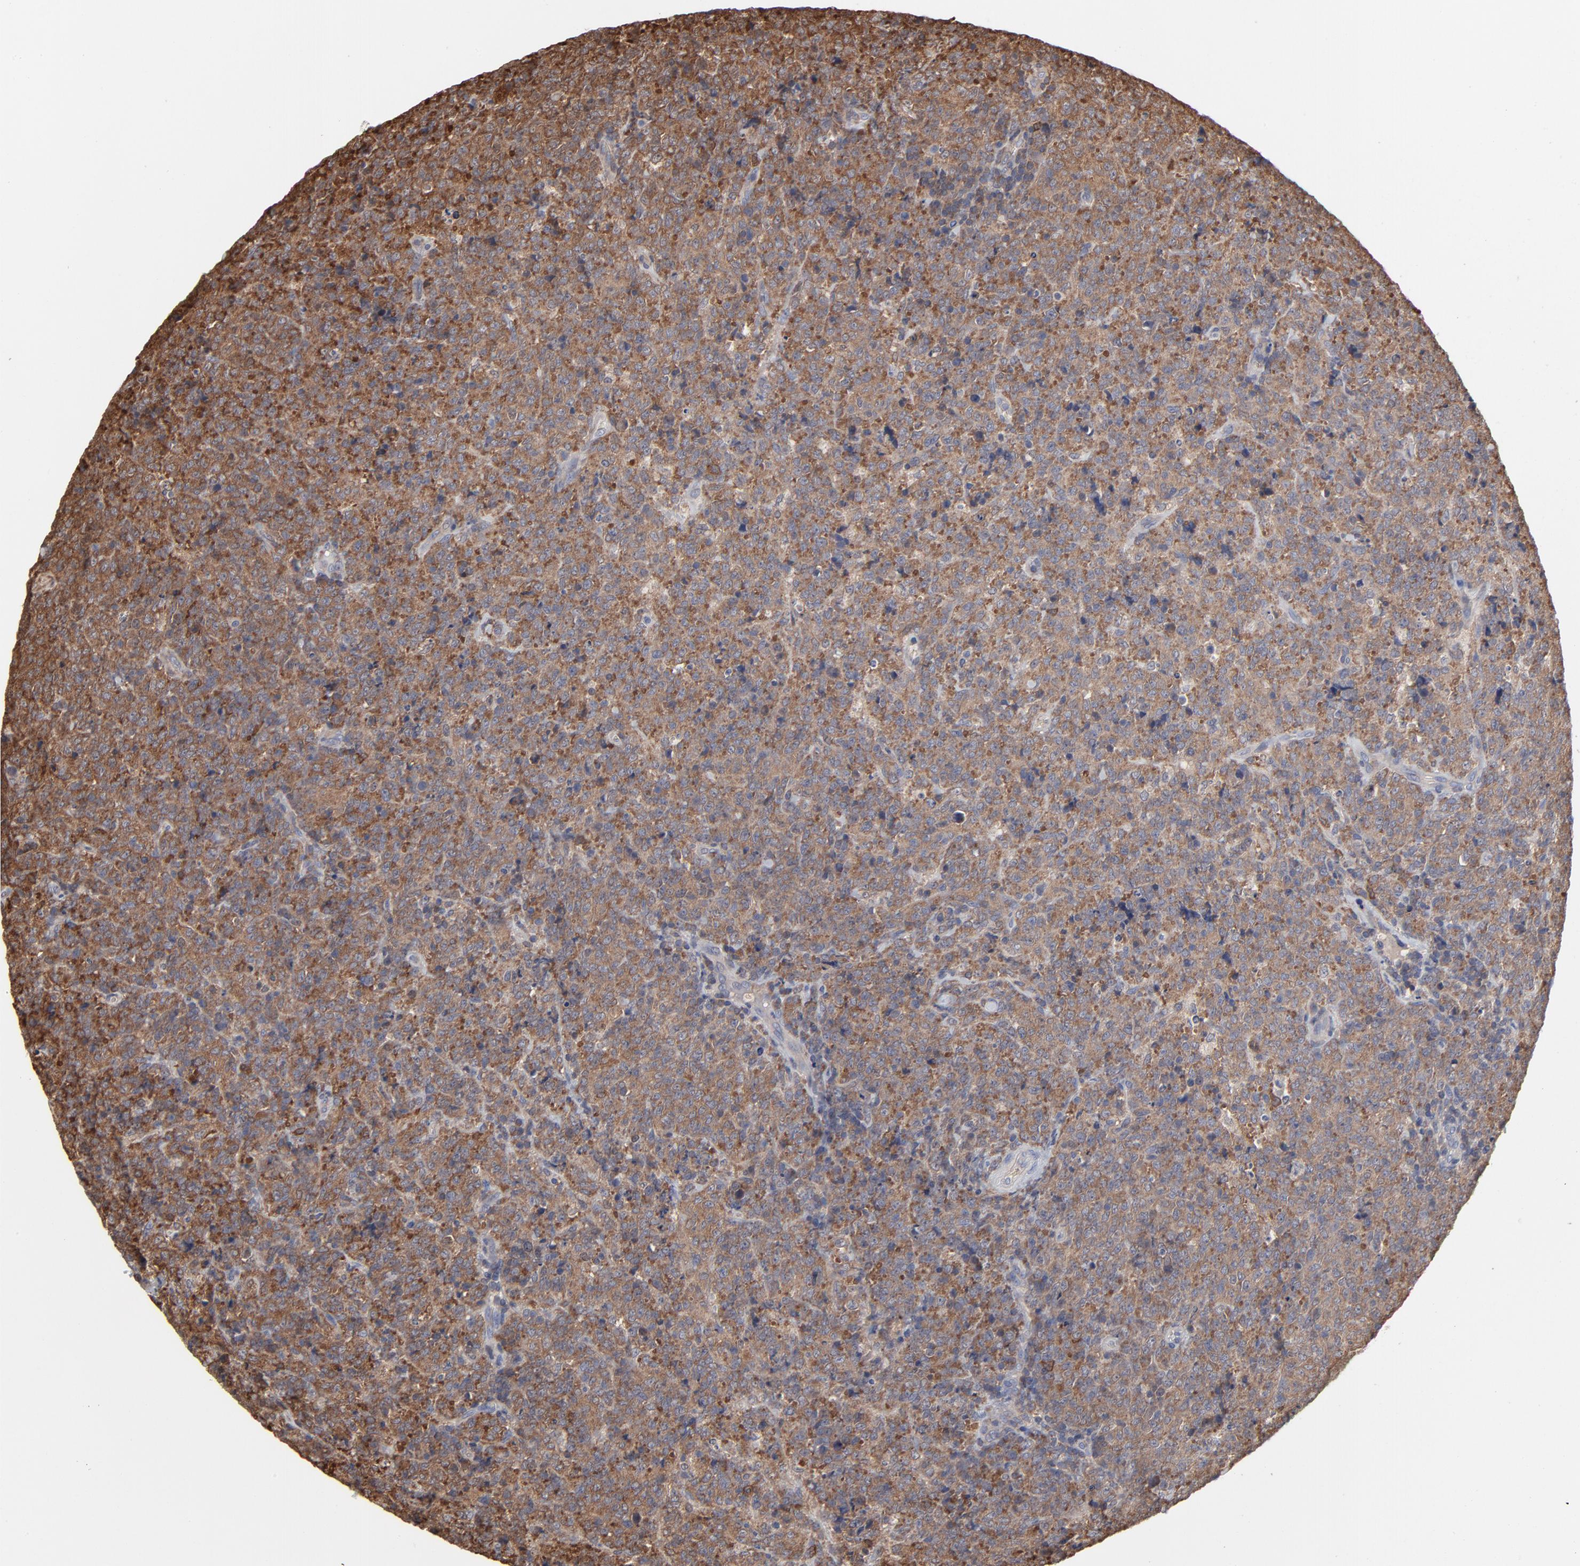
{"staining": {"intensity": "strong", "quantity": ">75%", "location": "cytoplasmic/membranous"}, "tissue": "lymphoma", "cell_type": "Tumor cells", "image_type": "cancer", "snomed": [{"axis": "morphology", "description": "Malignant lymphoma, non-Hodgkin's type, High grade"}, {"axis": "topography", "description": "Tonsil"}], "caption": "Immunohistochemistry (IHC) photomicrograph of malignant lymphoma, non-Hodgkin's type (high-grade) stained for a protein (brown), which shows high levels of strong cytoplasmic/membranous positivity in about >75% of tumor cells.", "gene": "MAP2K1", "patient": {"sex": "female", "age": 36}}